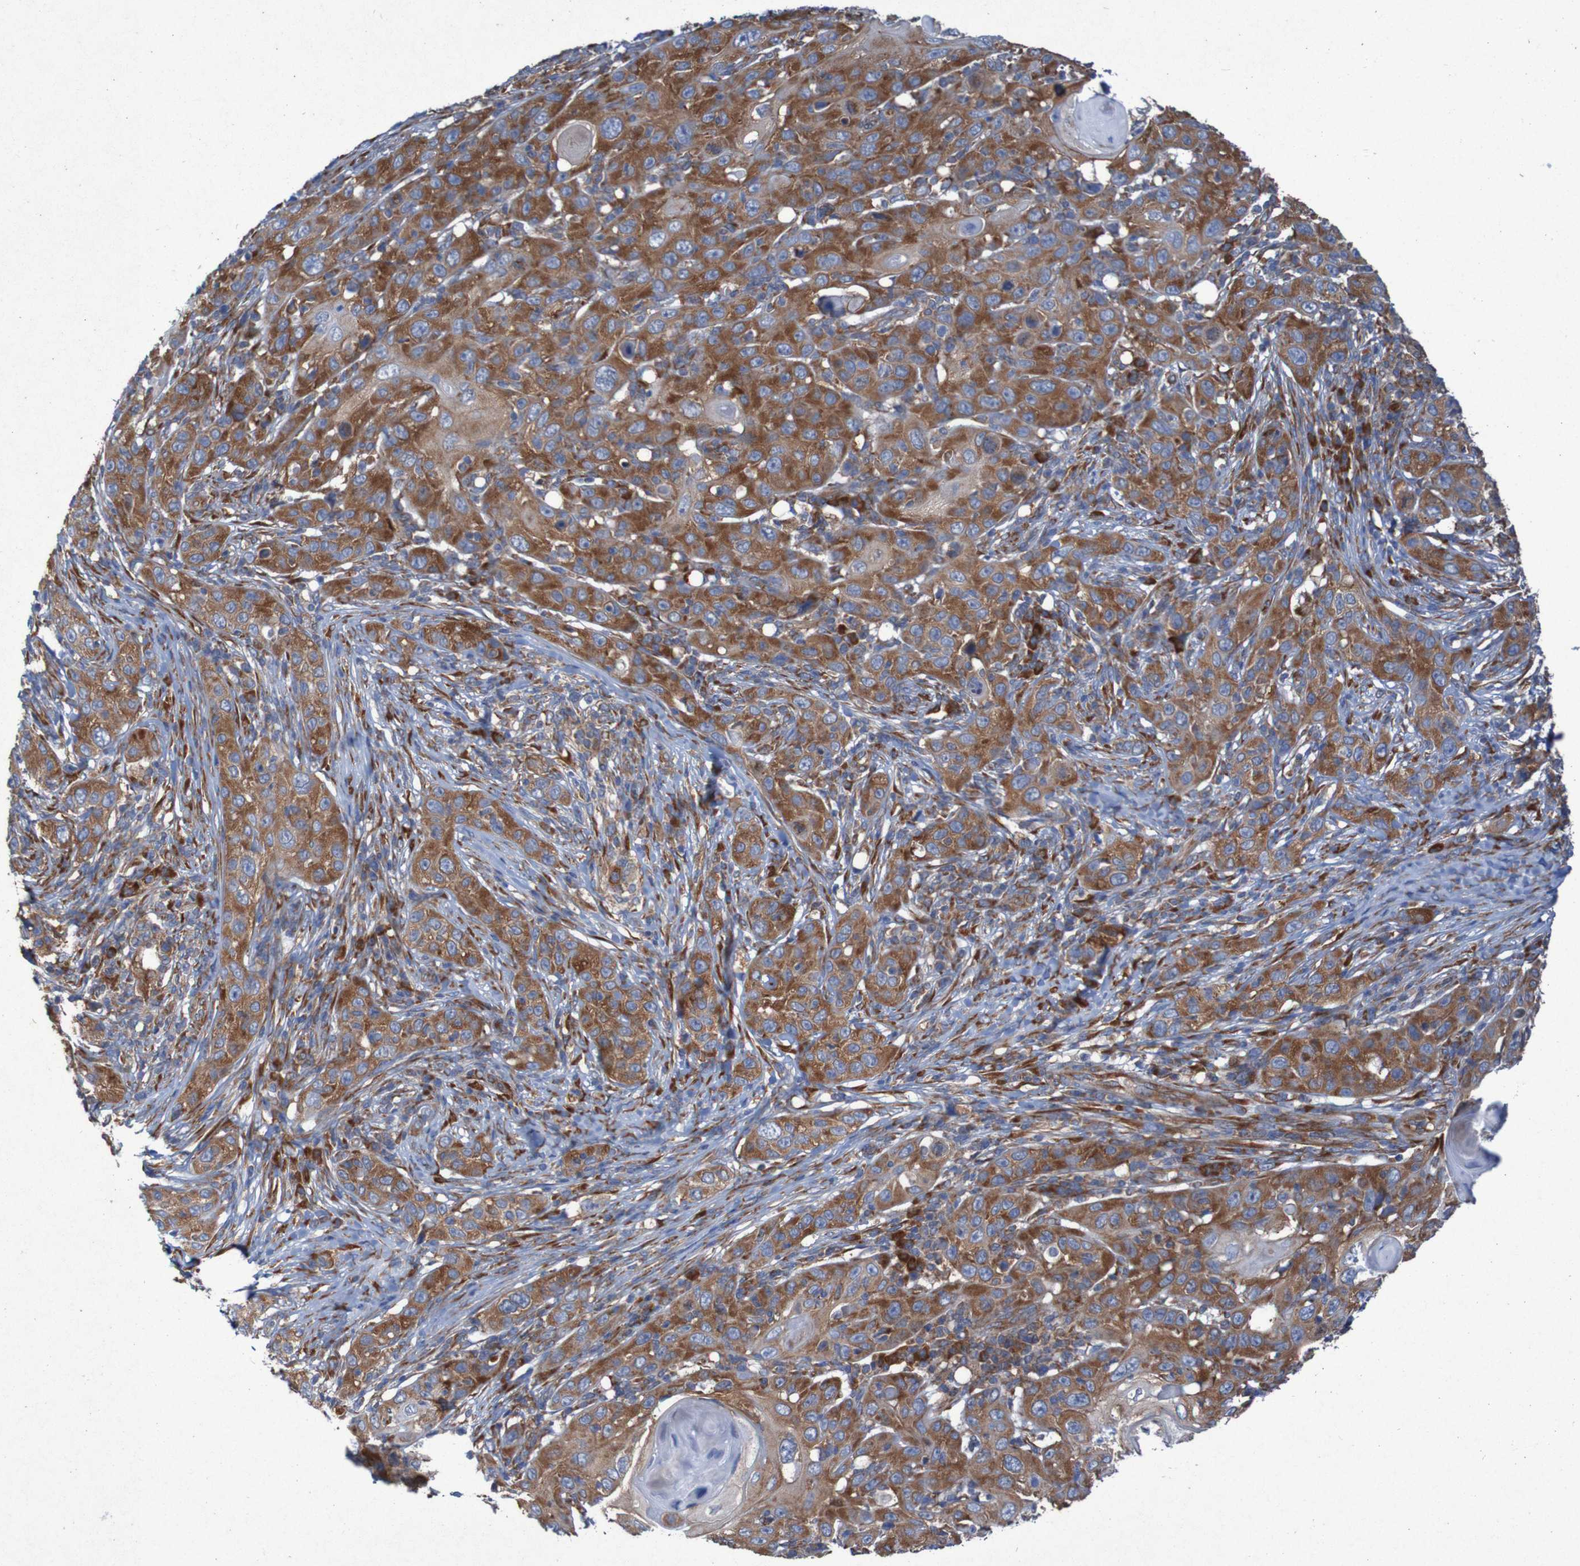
{"staining": {"intensity": "strong", "quantity": ">75%", "location": "cytoplasmic/membranous"}, "tissue": "skin cancer", "cell_type": "Tumor cells", "image_type": "cancer", "snomed": [{"axis": "morphology", "description": "Squamous cell carcinoma, NOS"}, {"axis": "topography", "description": "Skin"}], "caption": "Tumor cells demonstrate strong cytoplasmic/membranous expression in about >75% of cells in skin cancer (squamous cell carcinoma). (DAB (3,3'-diaminobenzidine) IHC, brown staining for protein, blue staining for nuclei).", "gene": "RPL10", "patient": {"sex": "female", "age": 88}}